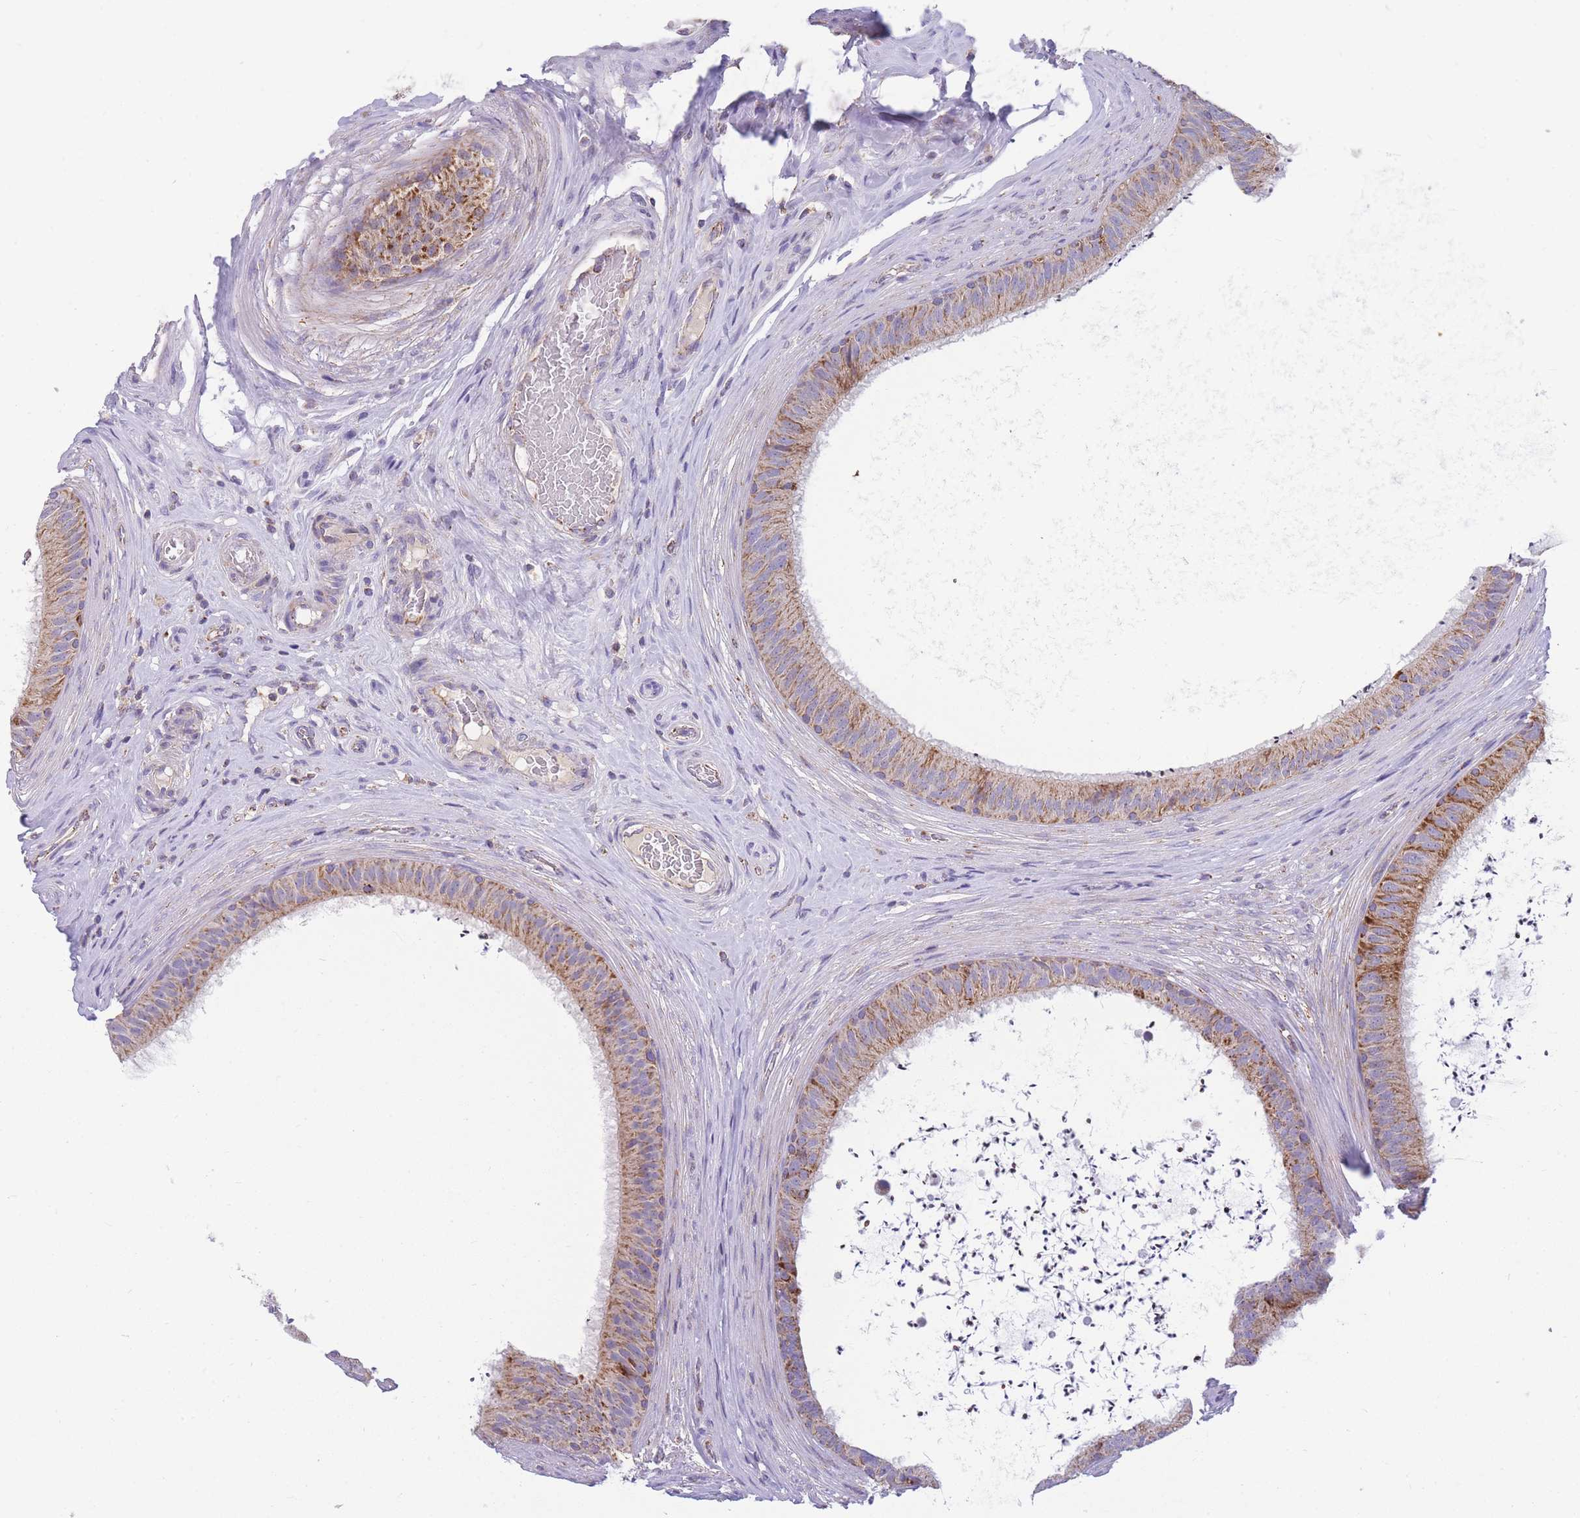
{"staining": {"intensity": "moderate", "quantity": ">75%", "location": "cytoplasmic/membranous"}, "tissue": "epididymis", "cell_type": "Glandular cells", "image_type": "normal", "snomed": [{"axis": "morphology", "description": "Normal tissue, NOS"}, {"axis": "topography", "description": "Testis"}, {"axis": "topography", "description": "Epididymis"}], "caption": "Glandular cells display medium levels of moderate cytoplasmic/membranous positivity in about >75% of cells in normal epididymis.", "gene": "MRPS11", "patient": {"sex": "male", "age": 41}}